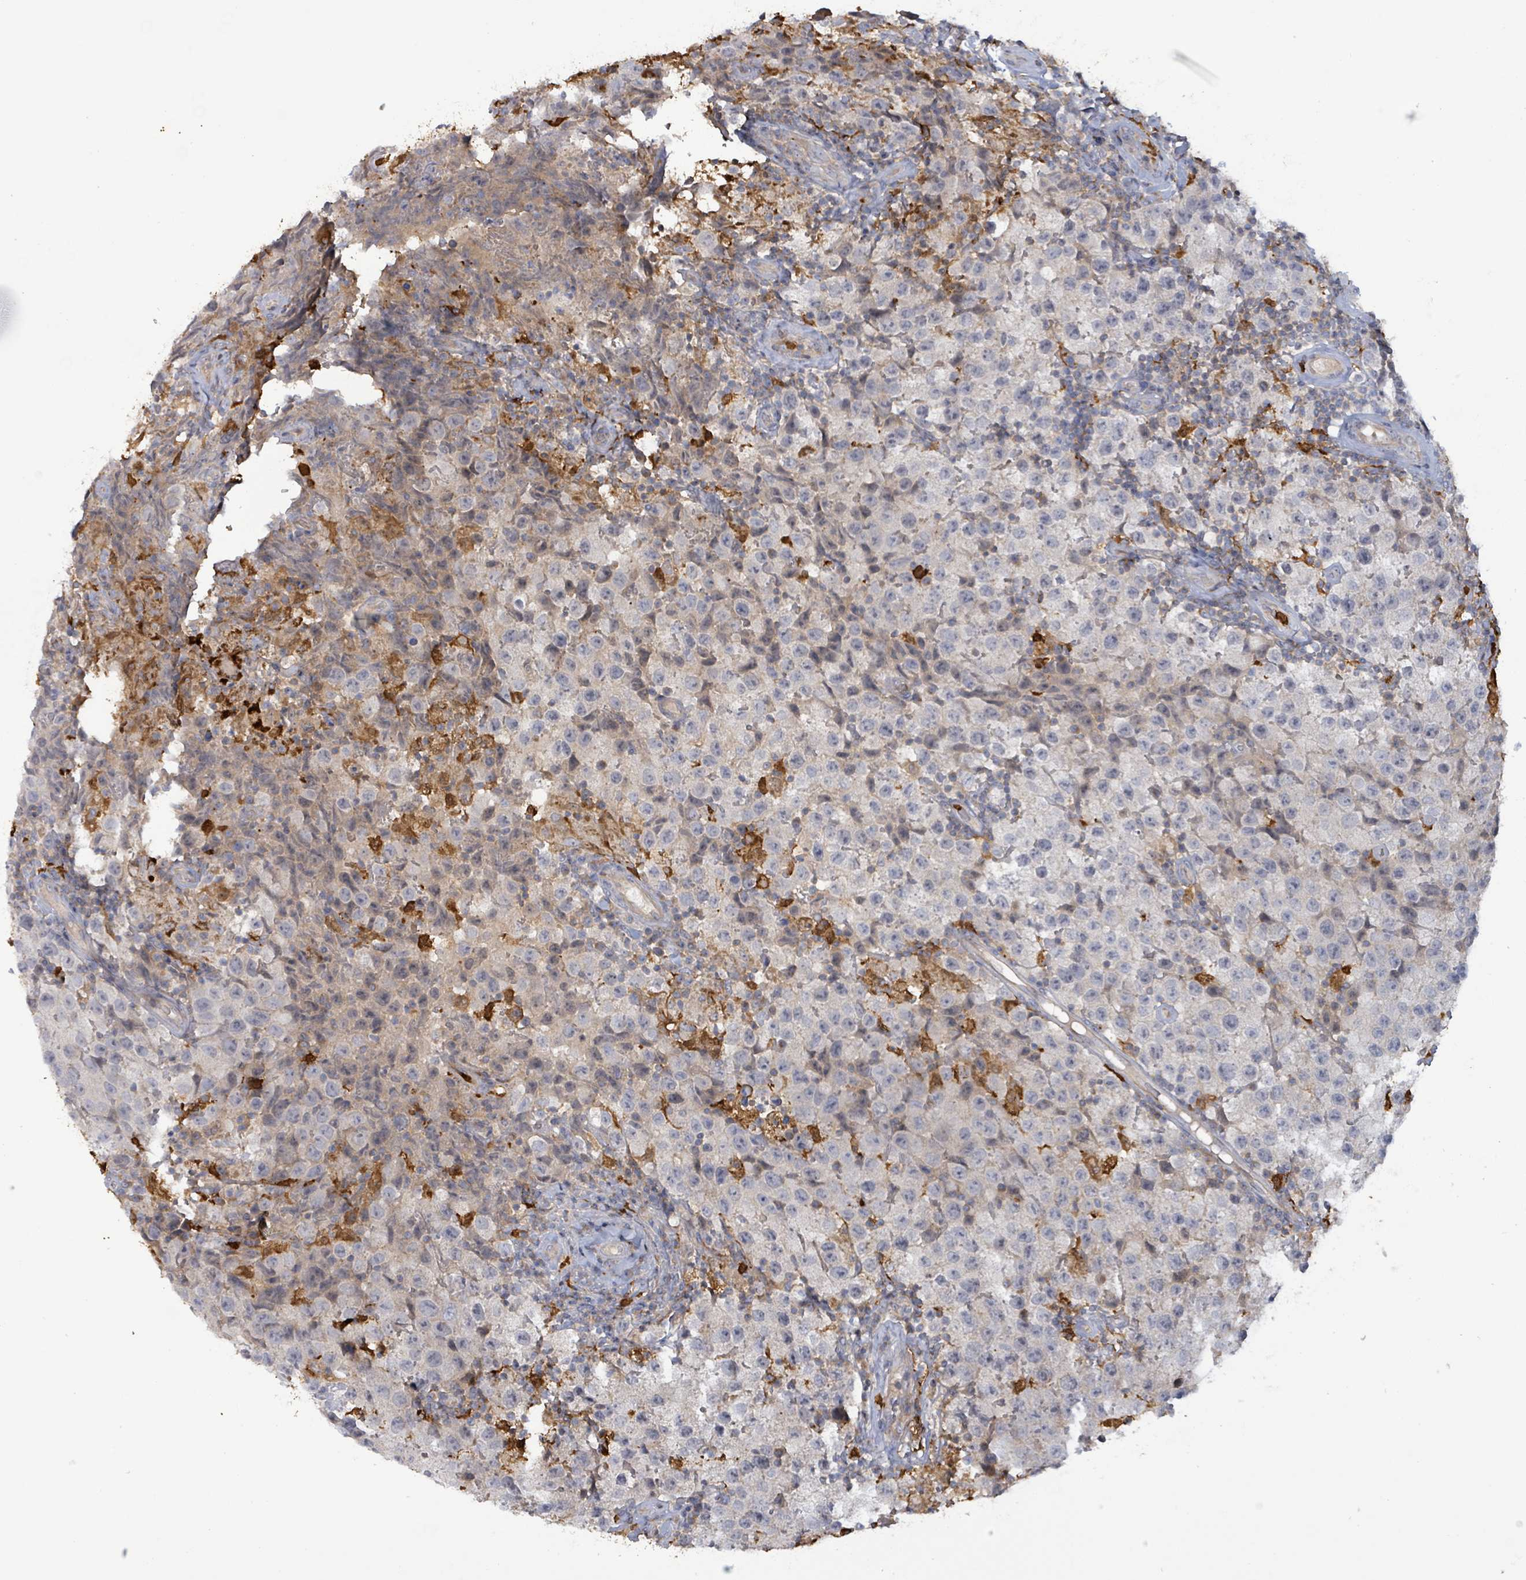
{"staining": {"intensity": "weak", "quantity": "<25%", "location": "cytoplasmic/membranous"}, "tissue": "testis cancer", "cell_type": "Tumor cells", "image_type": "cancer", "snomed": [{"axis": "morphology", "description": "Seminoma, NOS"}, {"axis": "morphology", "description": "Carcinoma, Embryonal, NOS"}, {"axis": "topography", "description": "Testis"}], "caption": "Tumor cells are negative for brown protein staining in embryonal carcinoma (testis).", "gene": "FAM210A", "patient": {"sex": "male", "age": 41}}